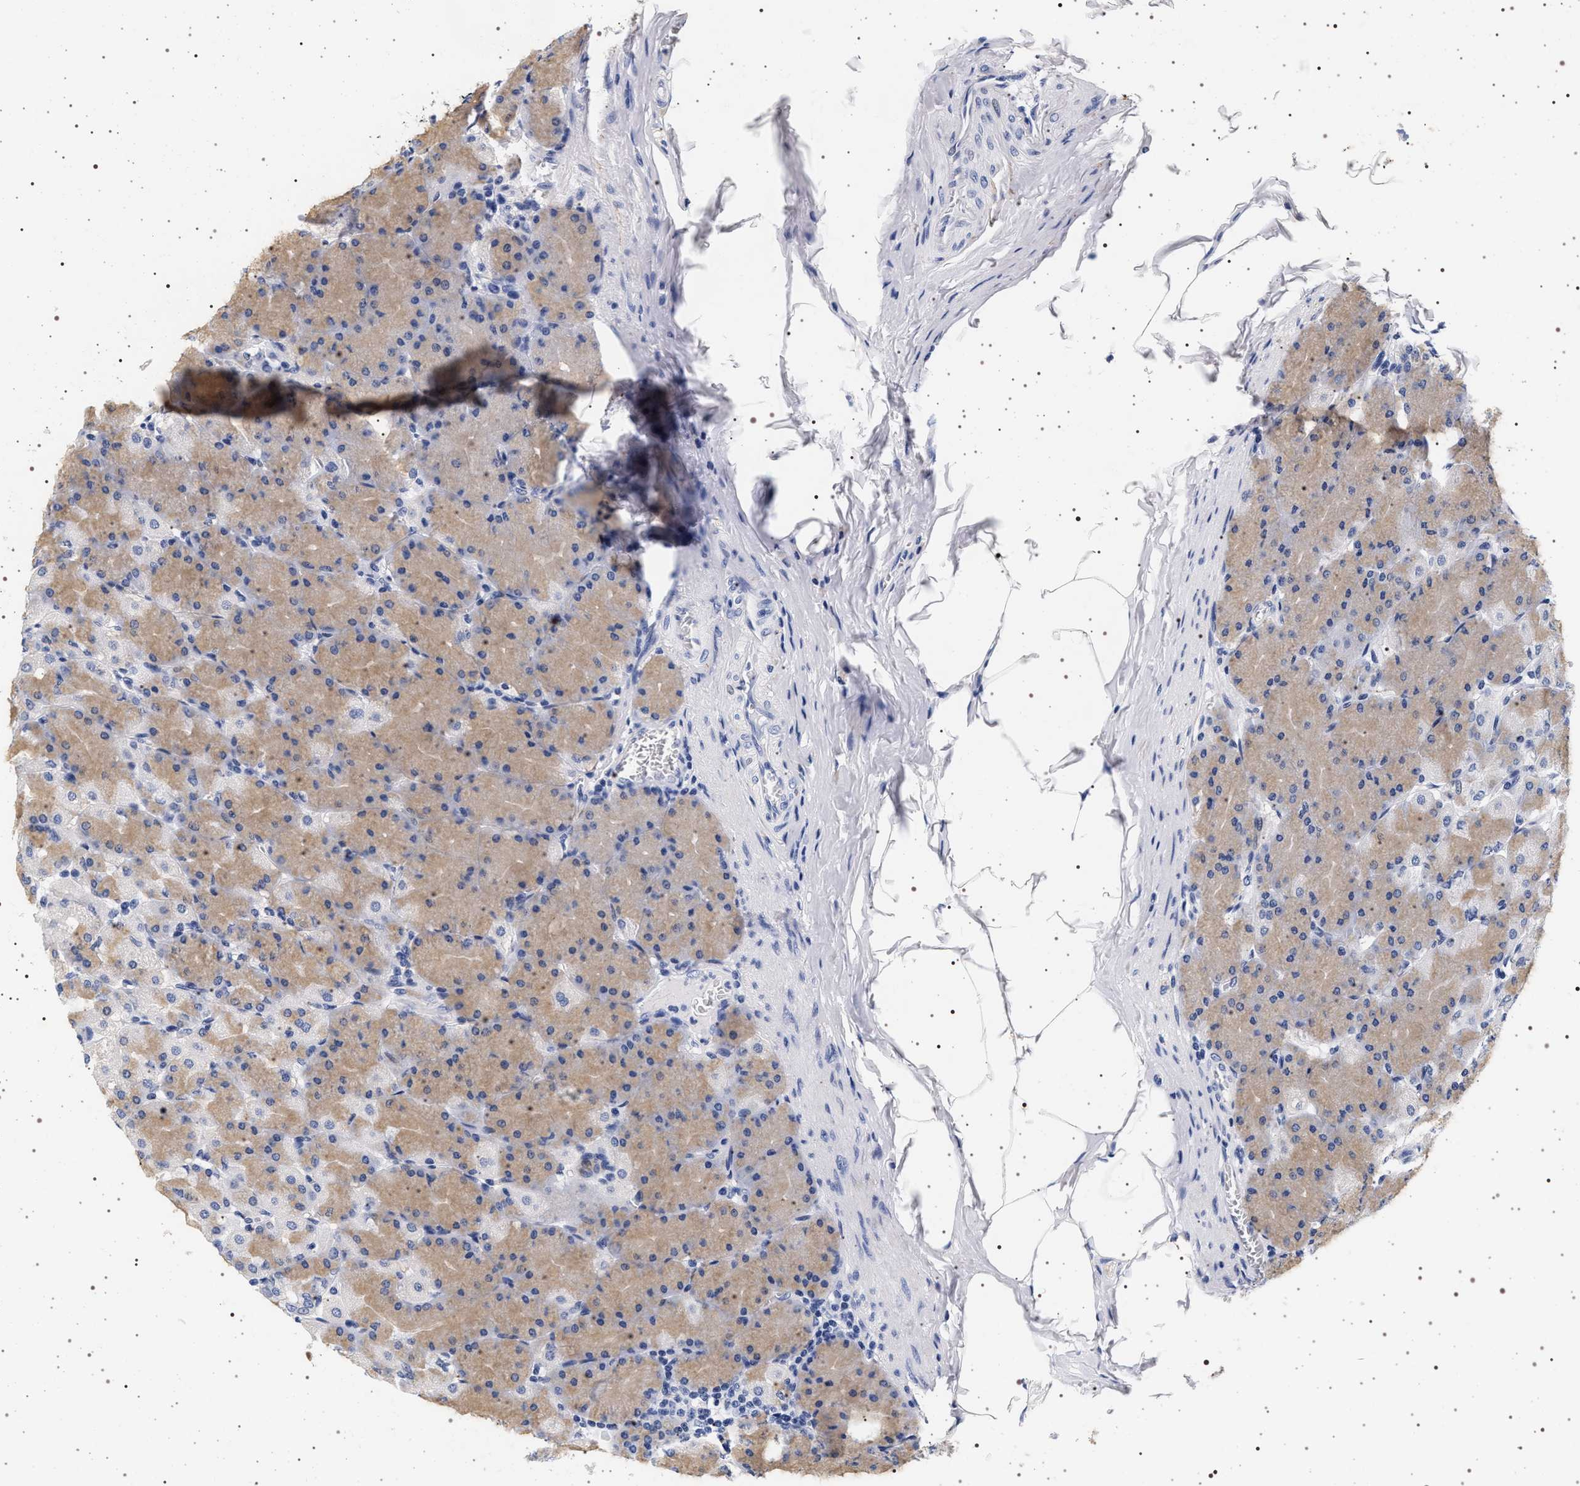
{"staining": {"intensity": "weak", "quantity": "25%-75%", "location": "cytoplasmic/membranous"}, "tissue": "stomach", "cell_type": "Glandular cells", "image_type": "normal", "snomed": [{"axis": "morphology", "description": "Normal tissue, NOS"}, {"axis": "topography", "description": "Stomach, upper"}], "caption": "A micrograph of stomach stained for a protein demonstrates weak cytoplasmic/membranous brown staining in glandular cells.", "gene": "SYN1", "patient": {"sex": "female", "age": 56}}